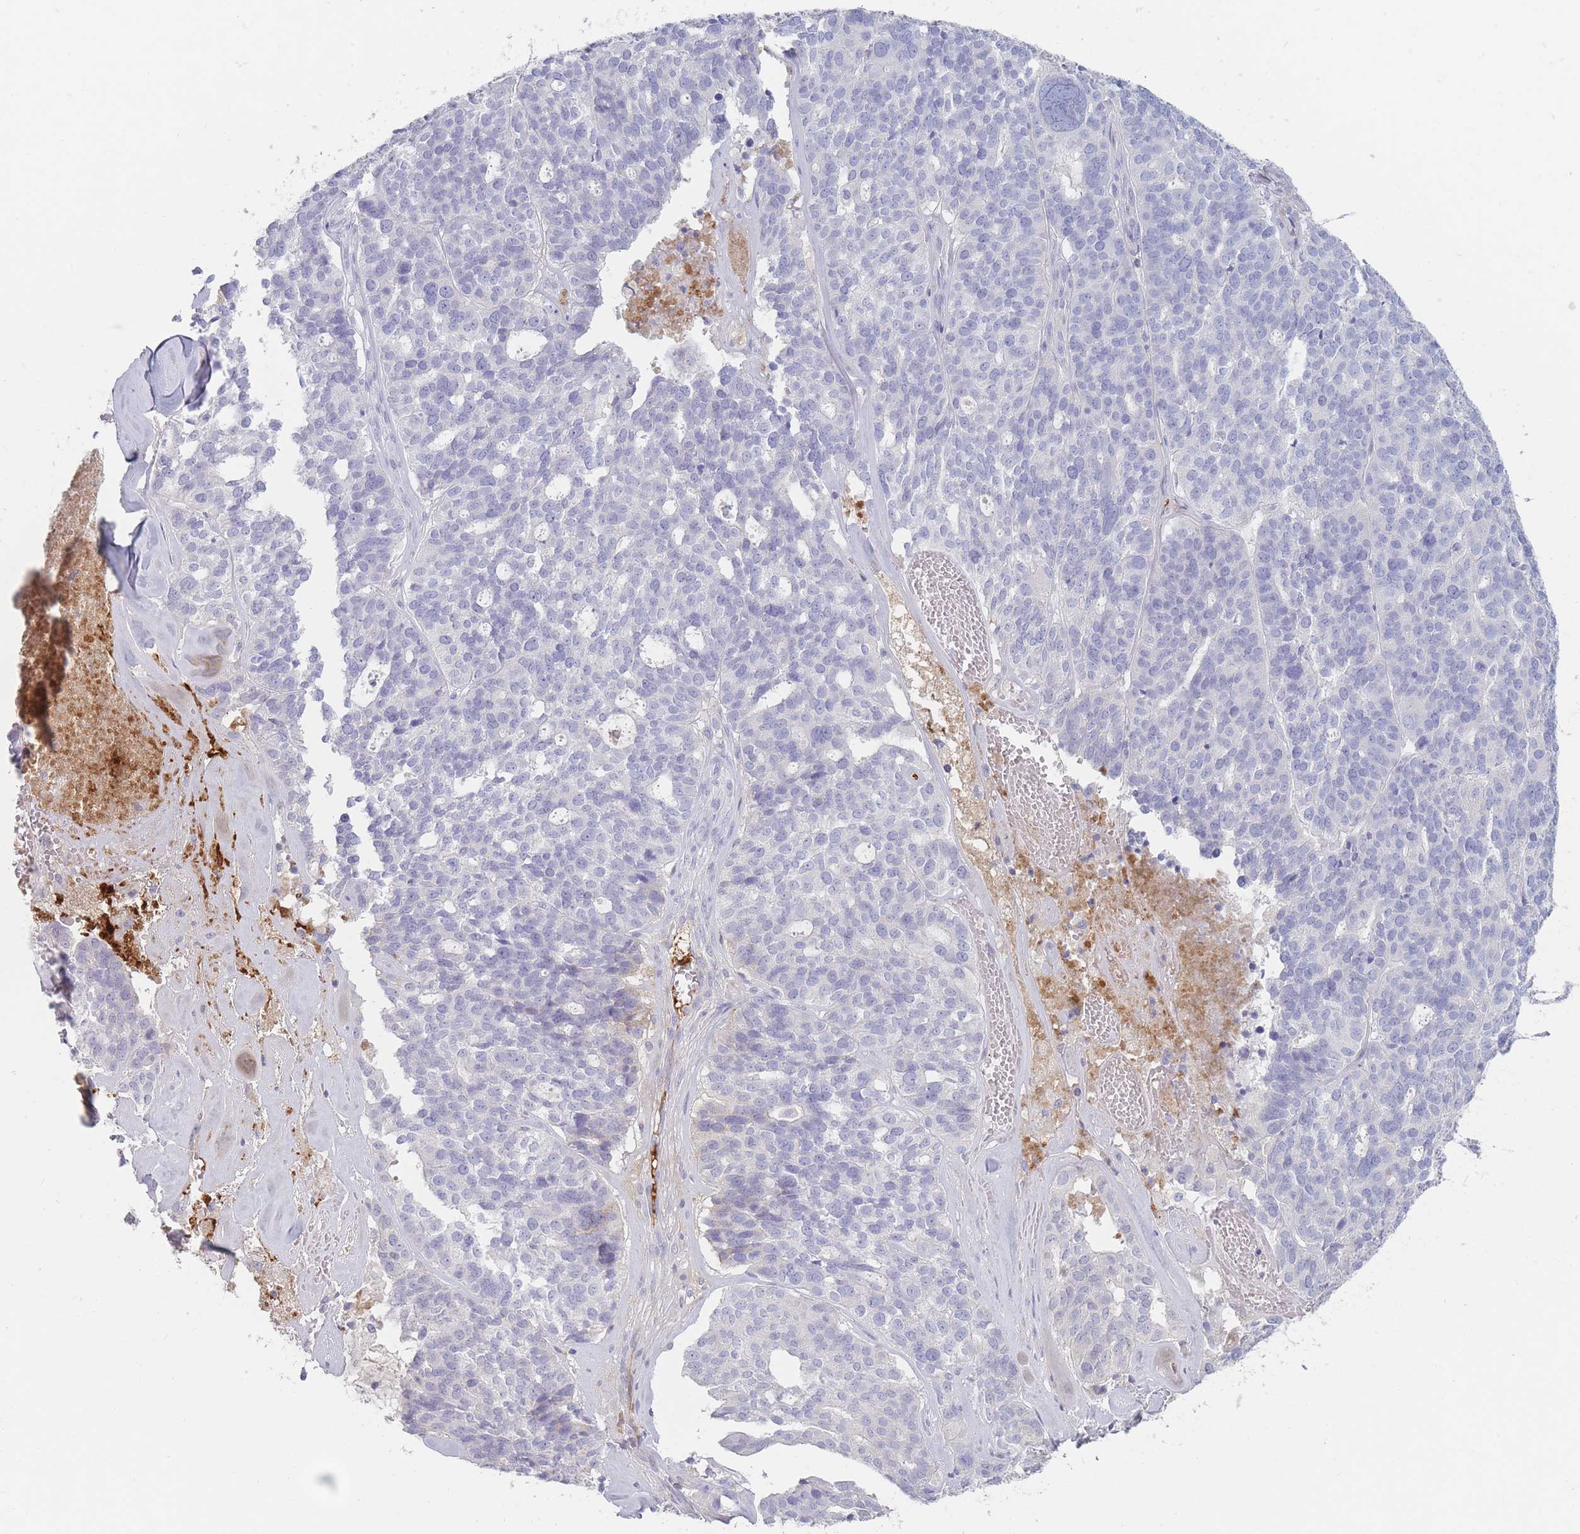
{"staining": {"intensity": "negative", "quantity": "none", "location": "none"}, "tissue": "ovarian cancer", "cell_type": "Tumor cells", "image_type": "cancer", "snomed": [{"axis": "morphology", "description": "Cystadenocarcinoma, serous, NOS"}, {"axis": "topography", "description": "Ovary"}], "caption": "Protein analysis of ovarian cancer (serous cystadenocarcinoma) displays no significant positivity in tumor cells. (DAB immunohistochemistry, high magnification).", "gene": "PRG4", "patient": {"sex": "female", "age": 59}}